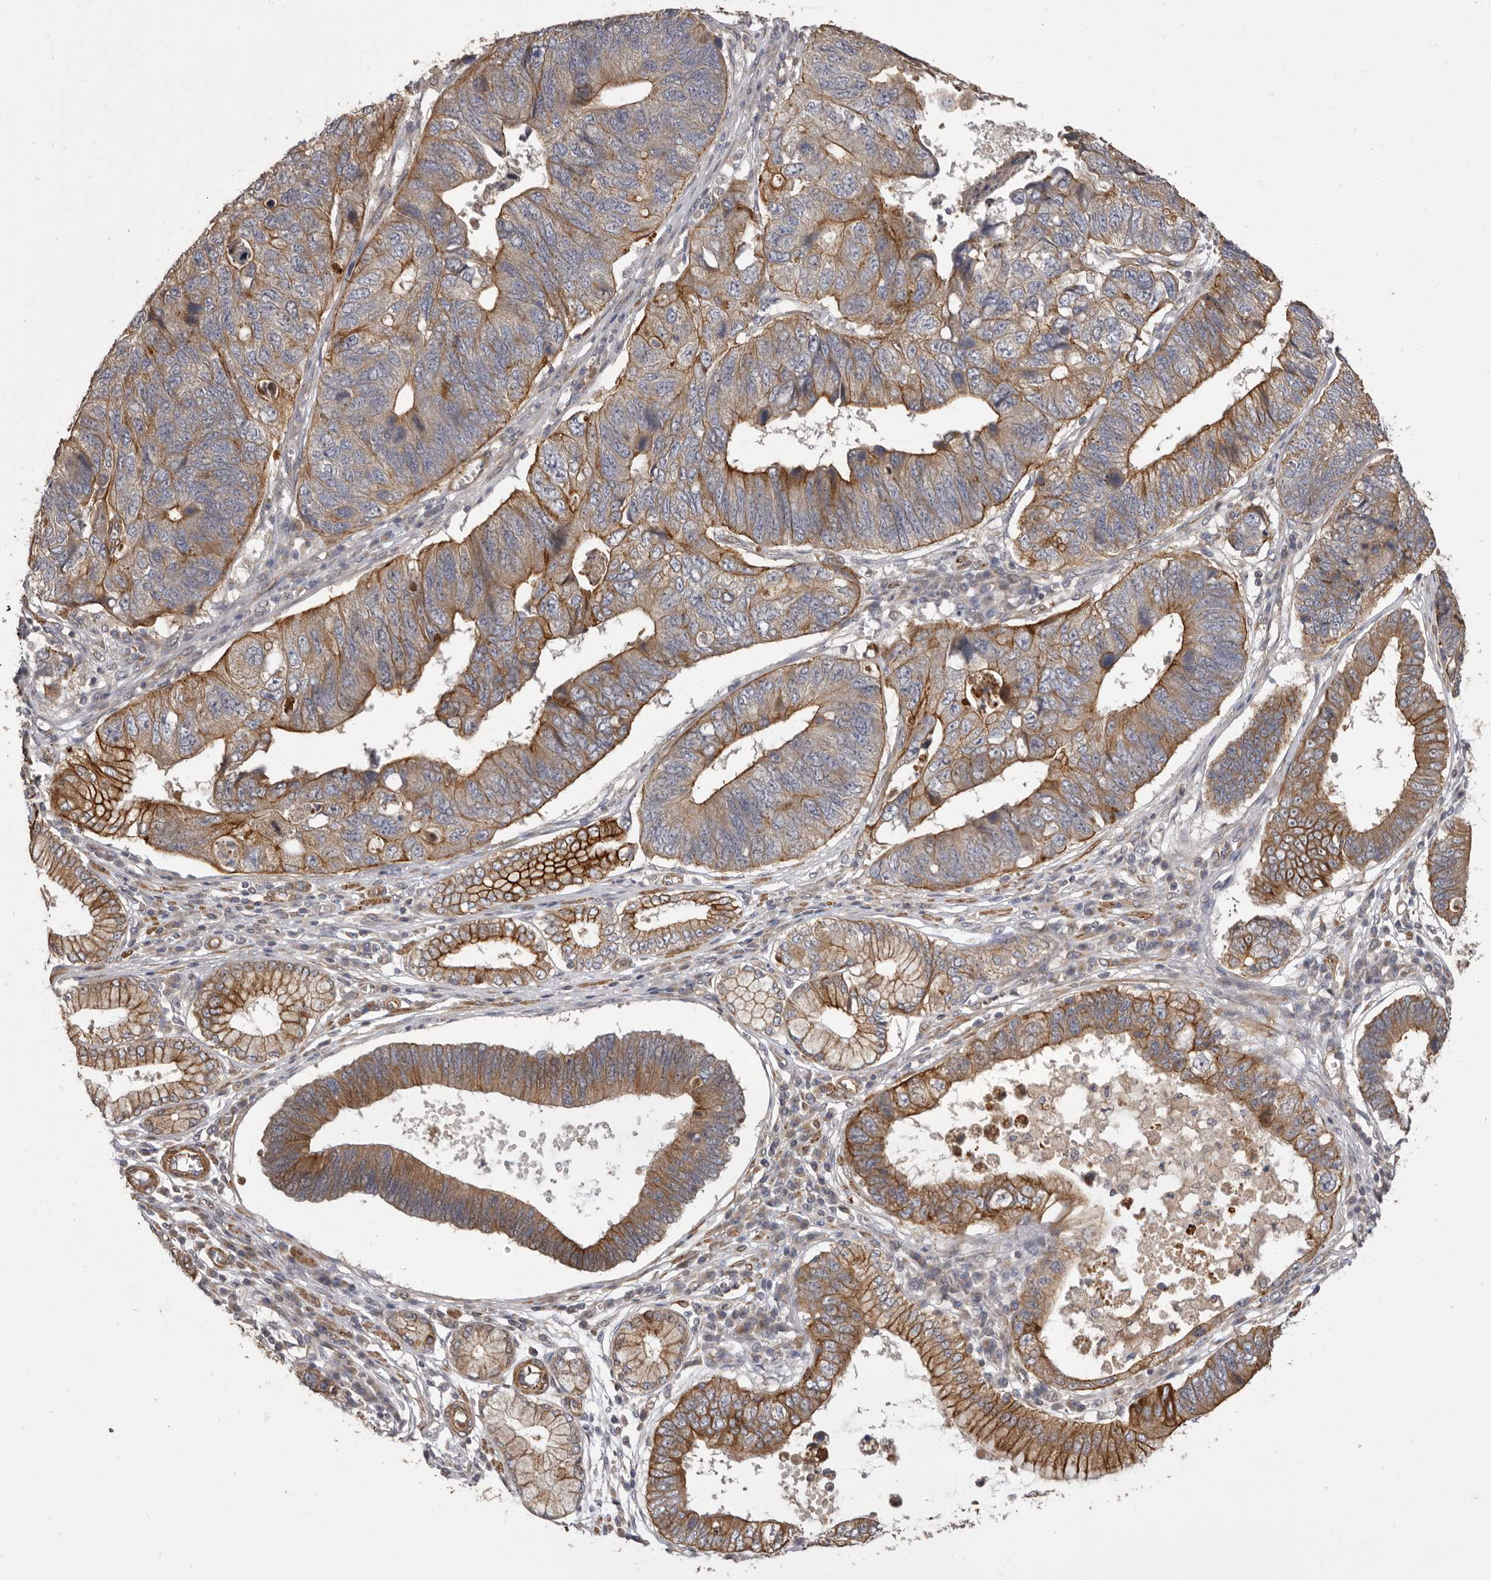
{"staining": {"intensity": "strong", "quantity": ">75%", "location": "cytoplasmic/membranous"}, "tissue": "stomach cancer", "cell_type": "Tumor cells", "image_type": "cancer", "snomed": [{"axis": "morphology", "description": "Adenocarcinoma, NOS"}, {"axis": "topography", "description": "Stomach"}], "caption": "The histopathology image exhibits a brown stain indicating the presence of a protein in the cytoplasmic/membranous of tumor cells in stomach cancer (adenocarcinoma).", "gene": "VPS45", "patient": {"sex": "male", "age": 59}}